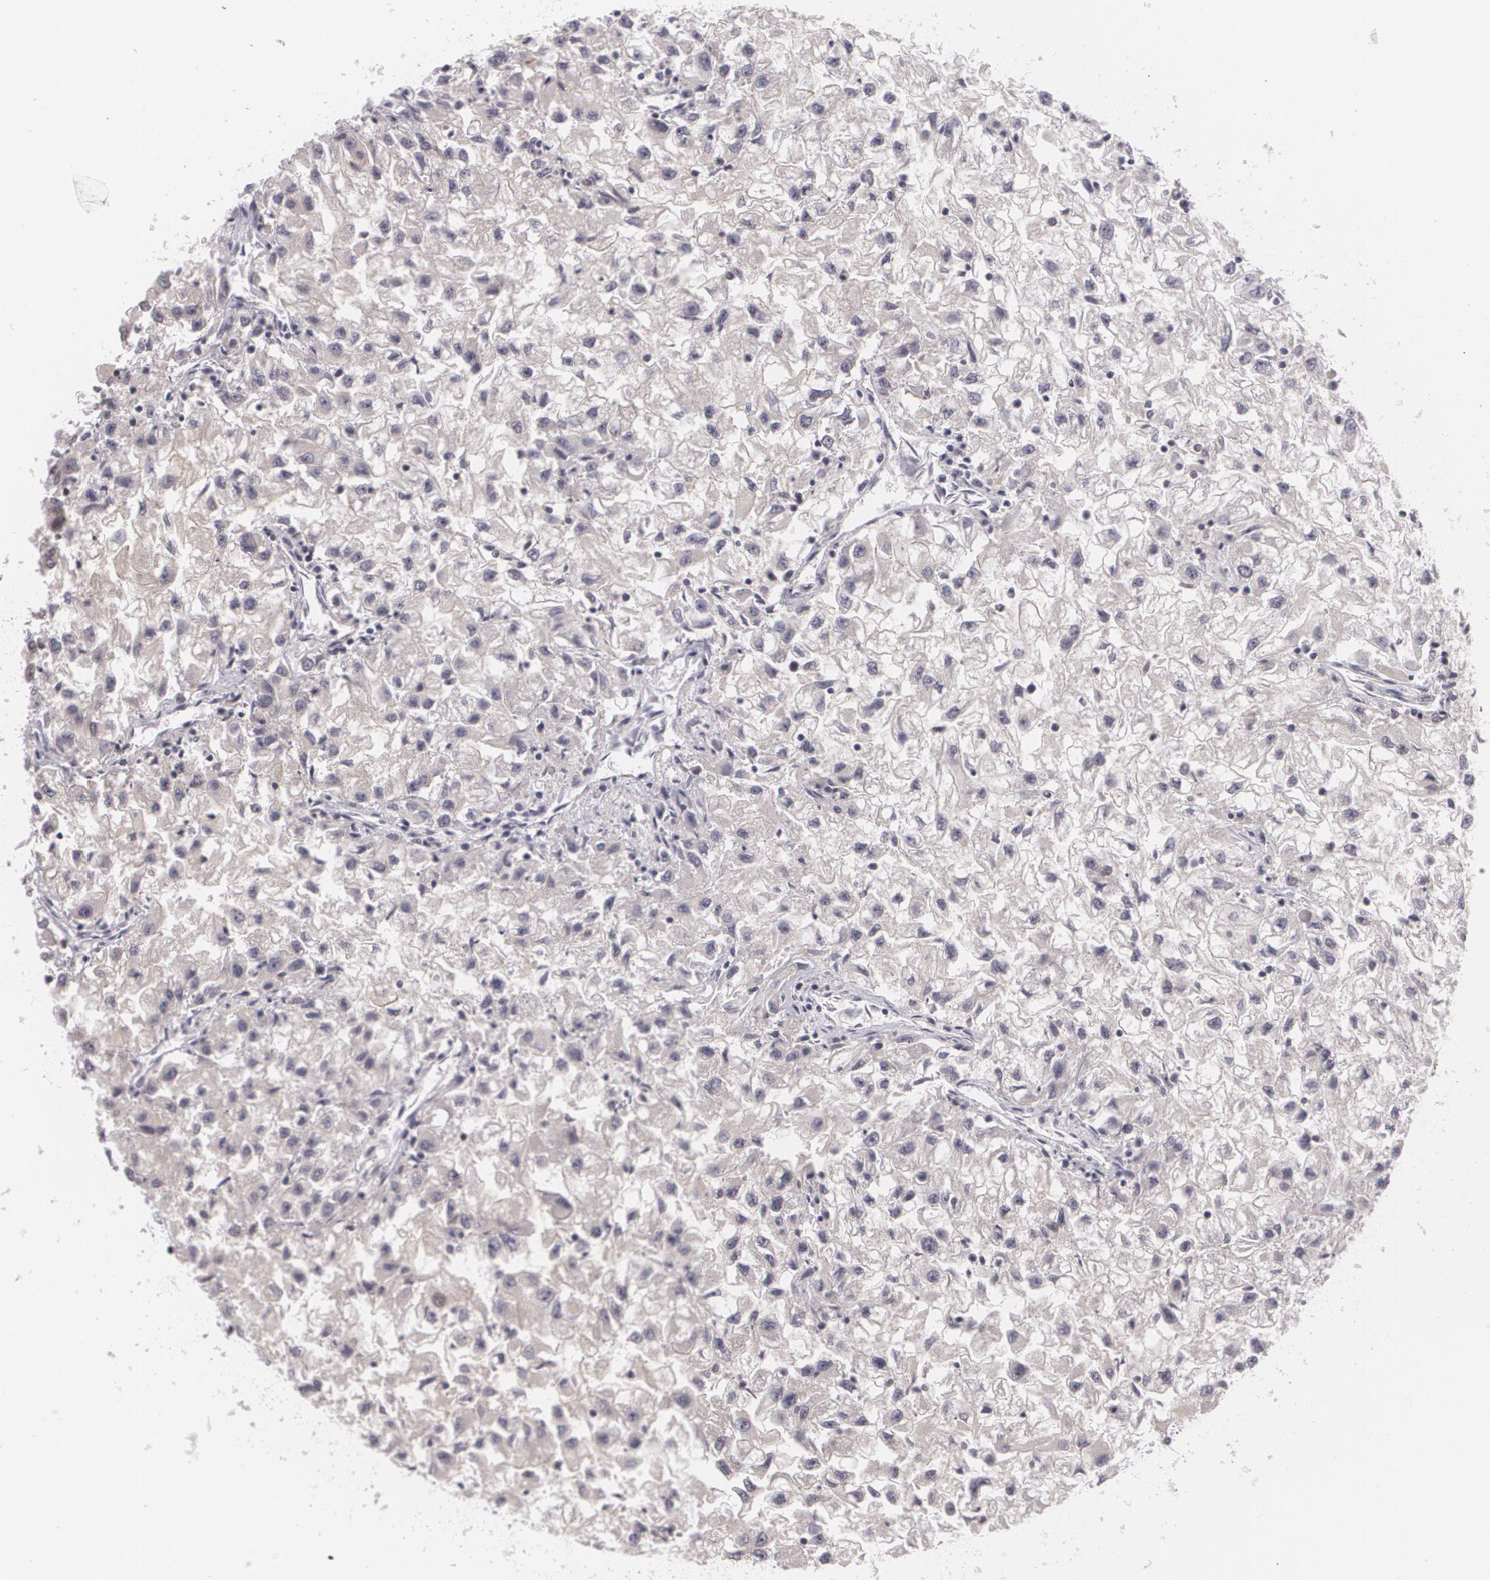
{"staining": {"intensity": "negative", "quantity": "none", "location": "none"}, "tissue": "renal cancer", "cell_type": "Tumor cells", "image_type": "cancer", "snomed": [{"axis": "morphology", "description": "Adenocarcinoma, NOS"}, {"axis": "topography", "description": "Kidney"}], "caption": "A micrograph of human renal cancer (adenocarcinoma) is negative for staining in tumor cells.", "gene": "MUC1", "patient": {"sex": "male", "age": 59}}